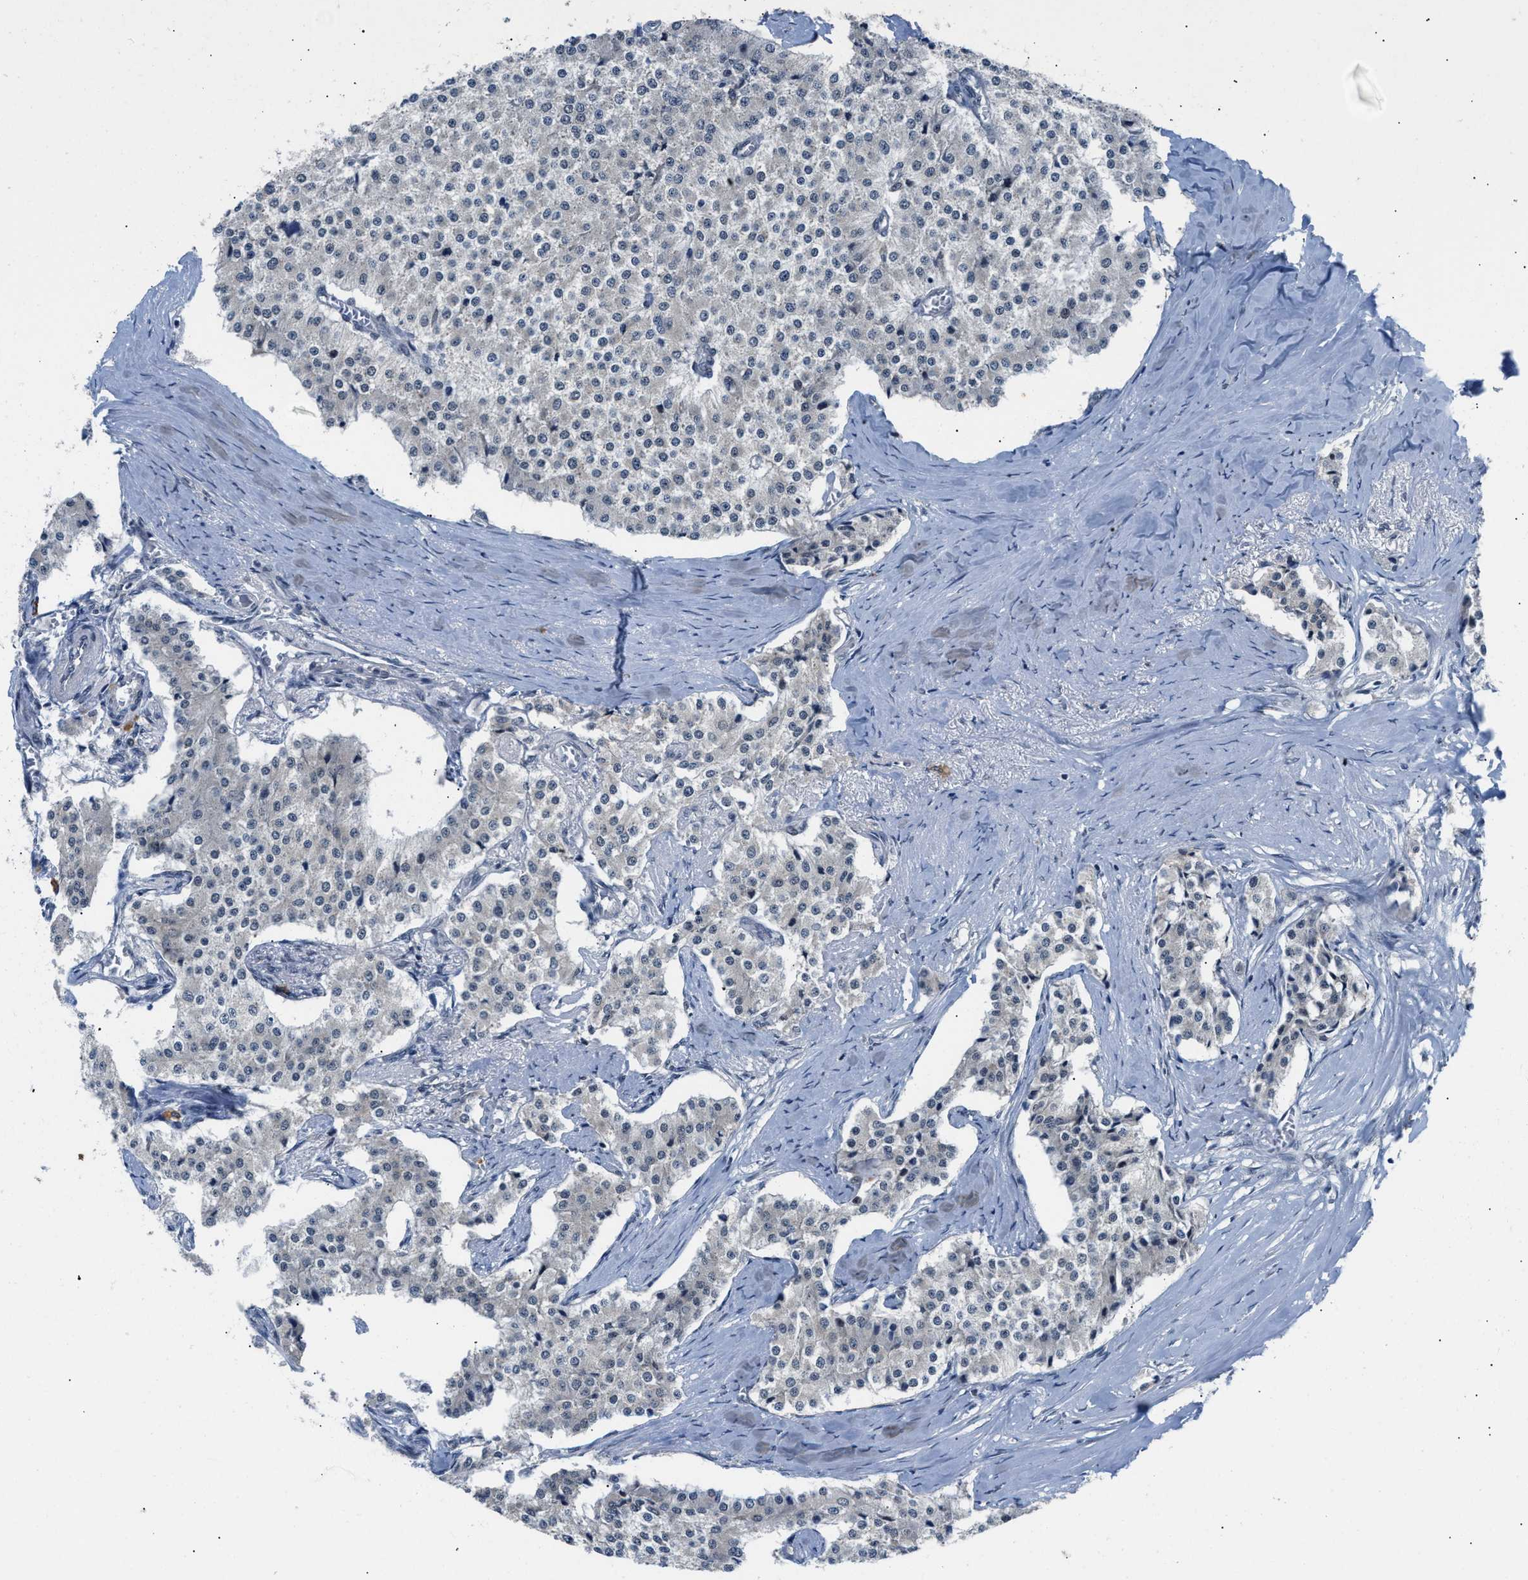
{"staining": {"intensity": "negative", "quantity": "none", "location": "none"}, "tissue": "carcinoid", "cell_type": "Tumor cells", "image_type": "cancer", "snomed": [{"axis": "morphology", "description": "Carcinoid, malignant, NOS"}, {"axis": "topography", "description": "Colon"}], "caption": "Tumor cells show no significant protein expression in carcinoid.", "gene": "TXNRD3", "patient": {"sex": "female", "age": 52}}